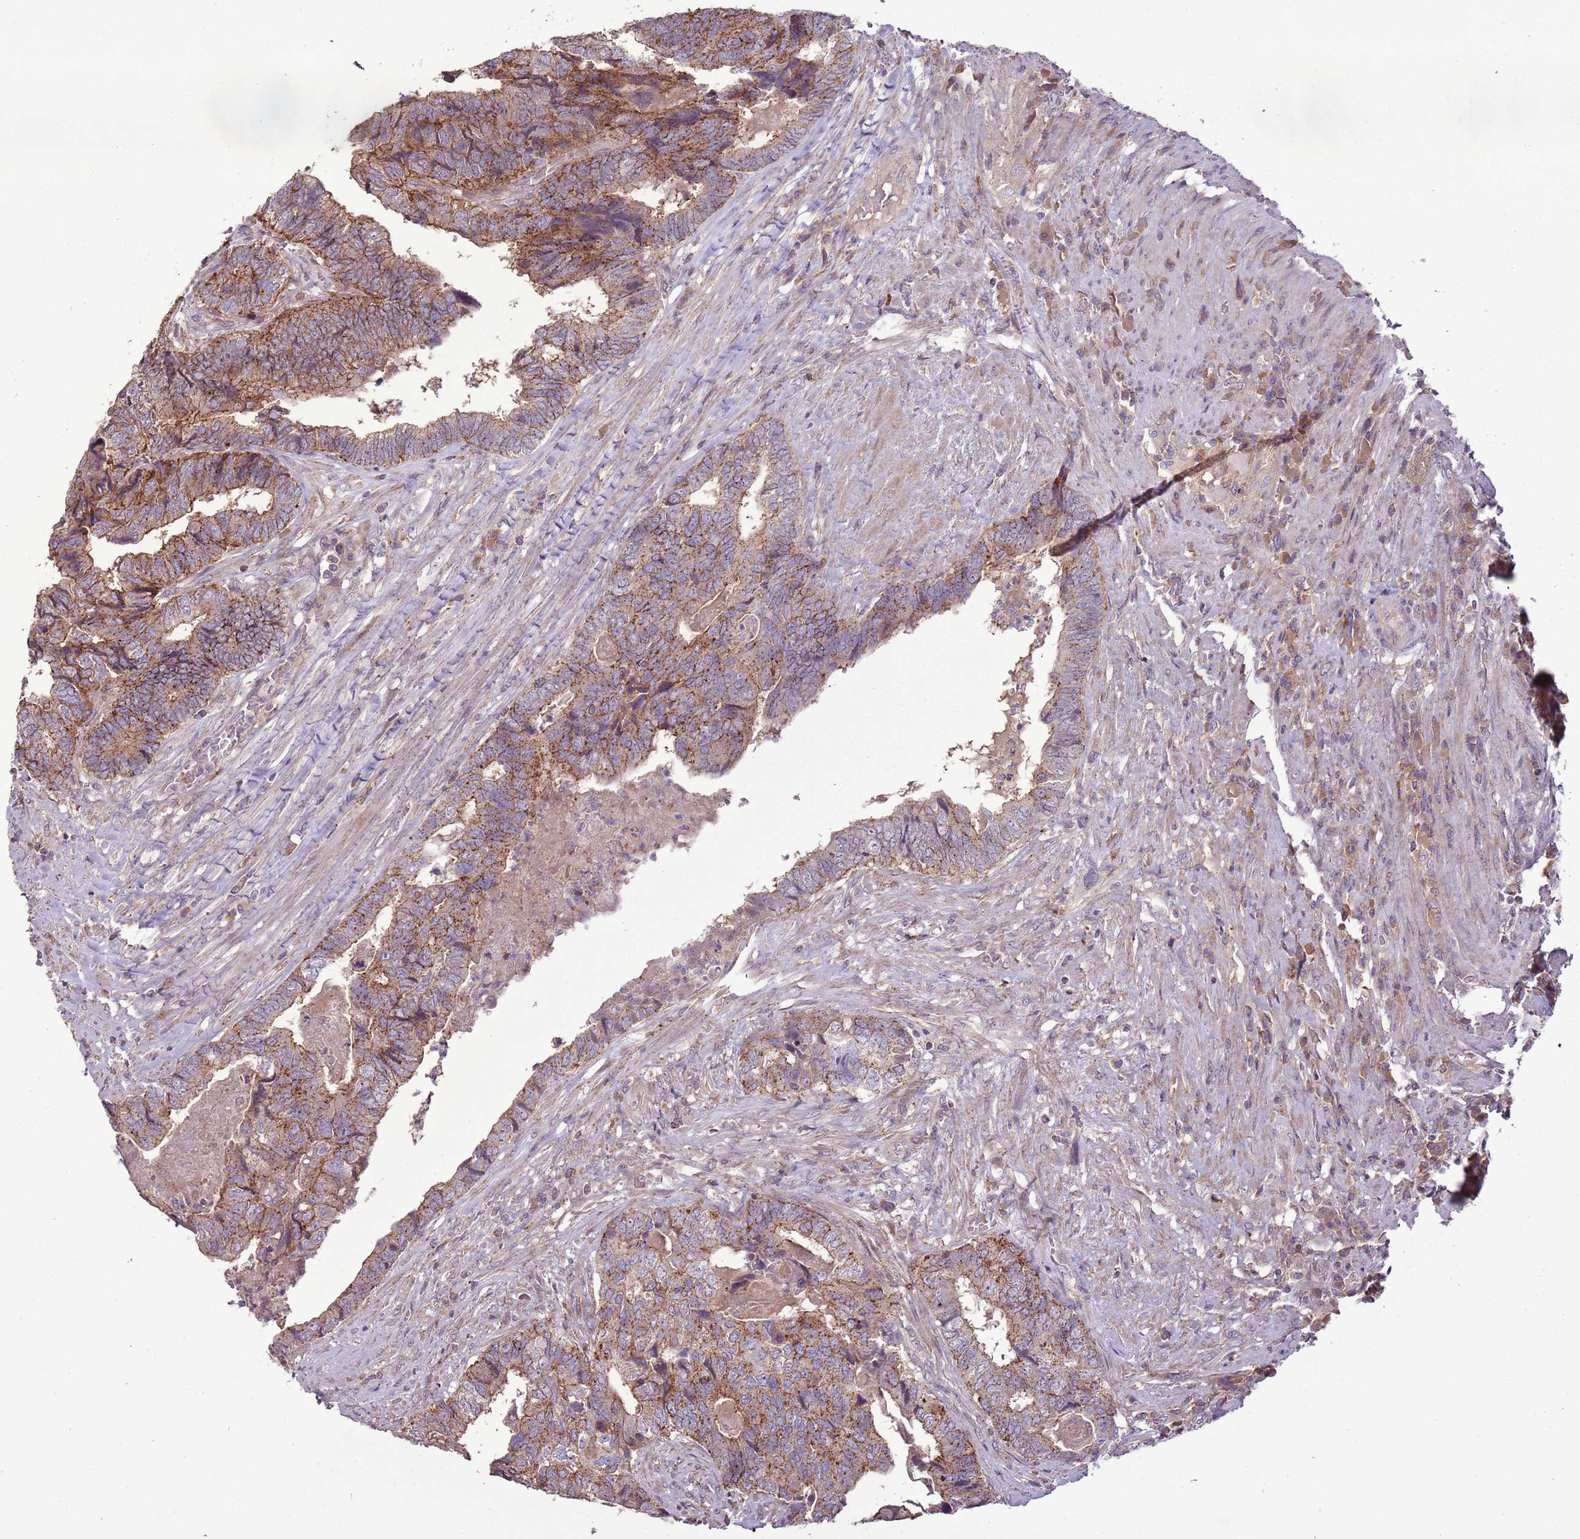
{"staining": {"intensity": "moderate", "quantity": ">75%", "location": "cytoplasmic/membranous"}, "tissue": "colorectal cancer", "cell_type": "Tumor cells", "image_type": "cancer", "snomed": [{"axis": "morphology", "description": "Adenocarcinoma, NOS"}, {"axis": "topography", "description": "Colon"}], "caption": "A high-resolution image shows immunohistochemistry staining of colorectal cancer, which reveals moderate cytoplasmic/membranous expression in about >75% of tumor cells.", "gene": "ANKRD24", "patient": {"sex": "female", "age": 67}}